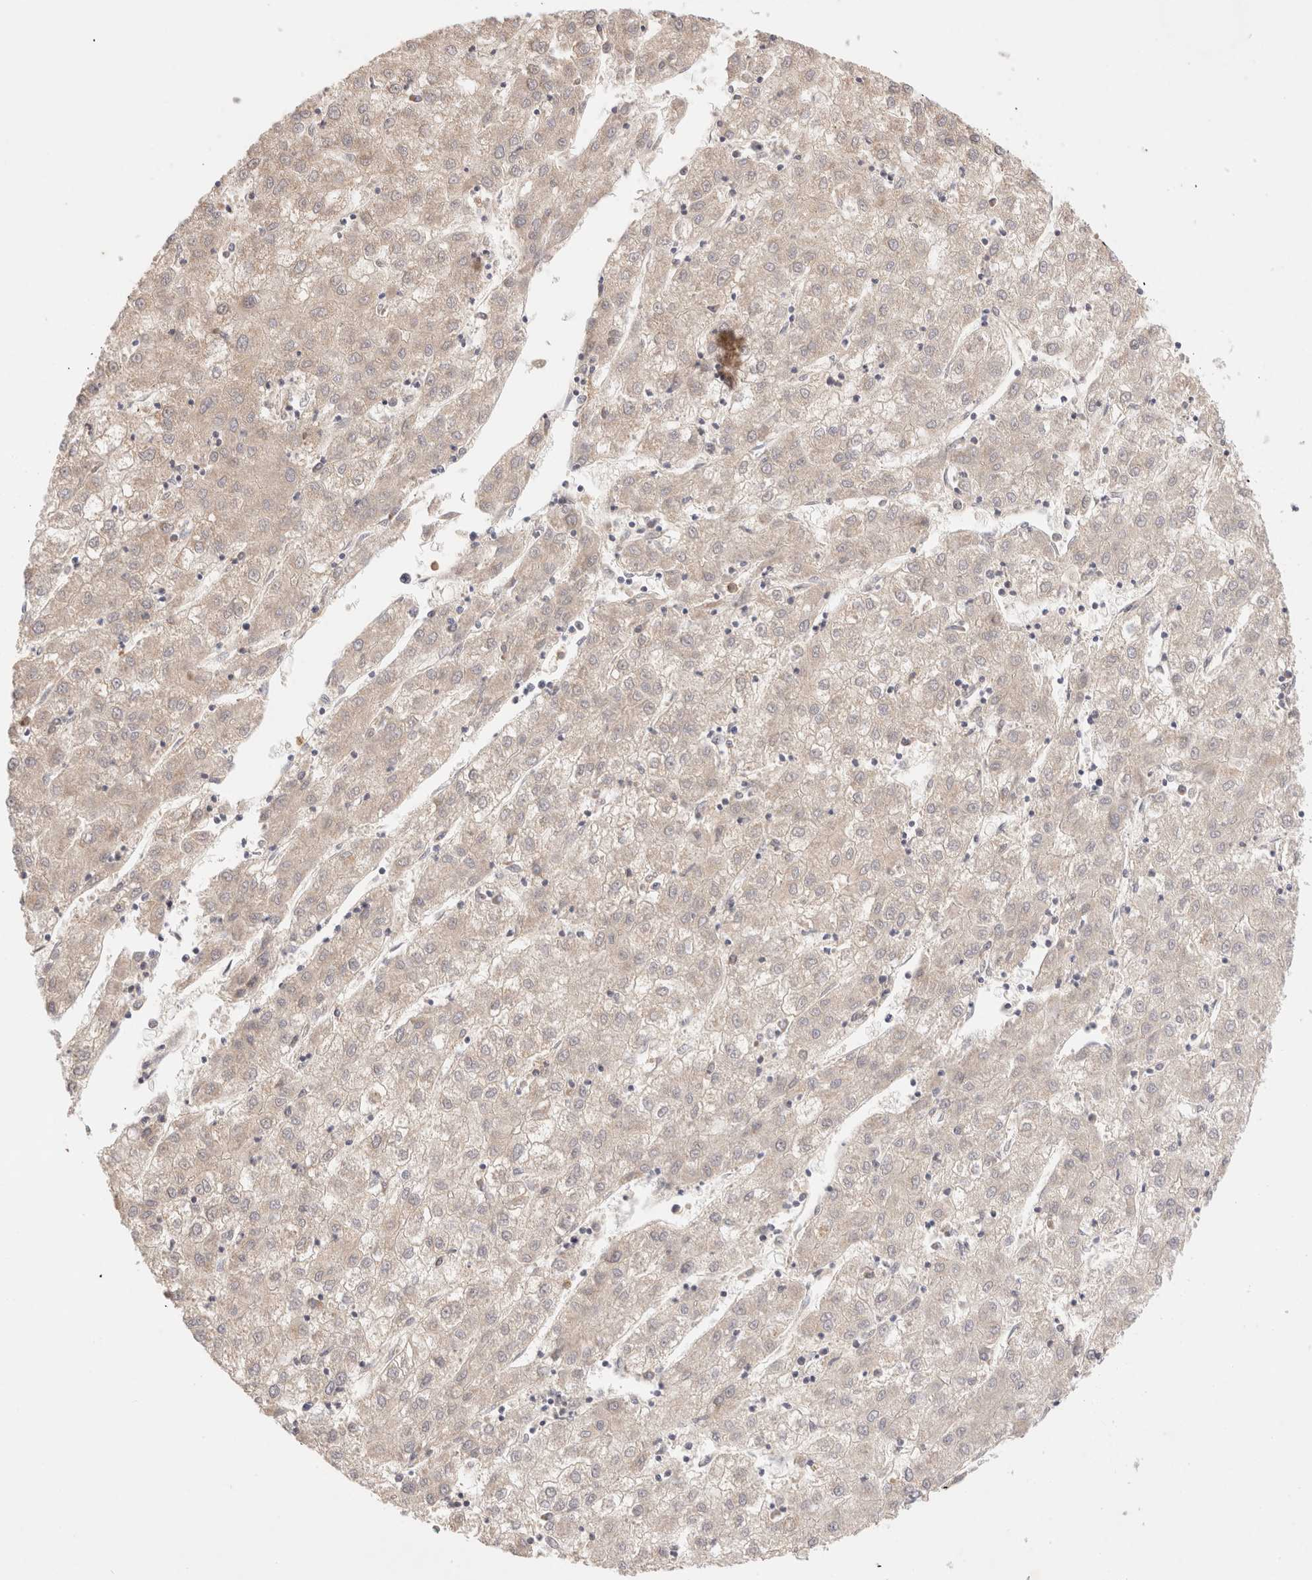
{"staining": {"intensity": "weak", "quantity": "<25%", "location": "cytoplasmic/membranous"}, "tissue": "liver cancer", "cell_type": "Tumor cells", "image_type": "cancer", "snomed": [{"axis": "morphology", "description": "Carcinoma, Hepatocellular, NOS"}, {"axis": "topography", "description": "Liver"}], "caption": "This is an IHC histopathology image of liver cancer (hepatocellular carcinoma). There is no staining in tumor cells.", "gene": "BRPF3", "patient": {"sex": "male", "age": 72}}